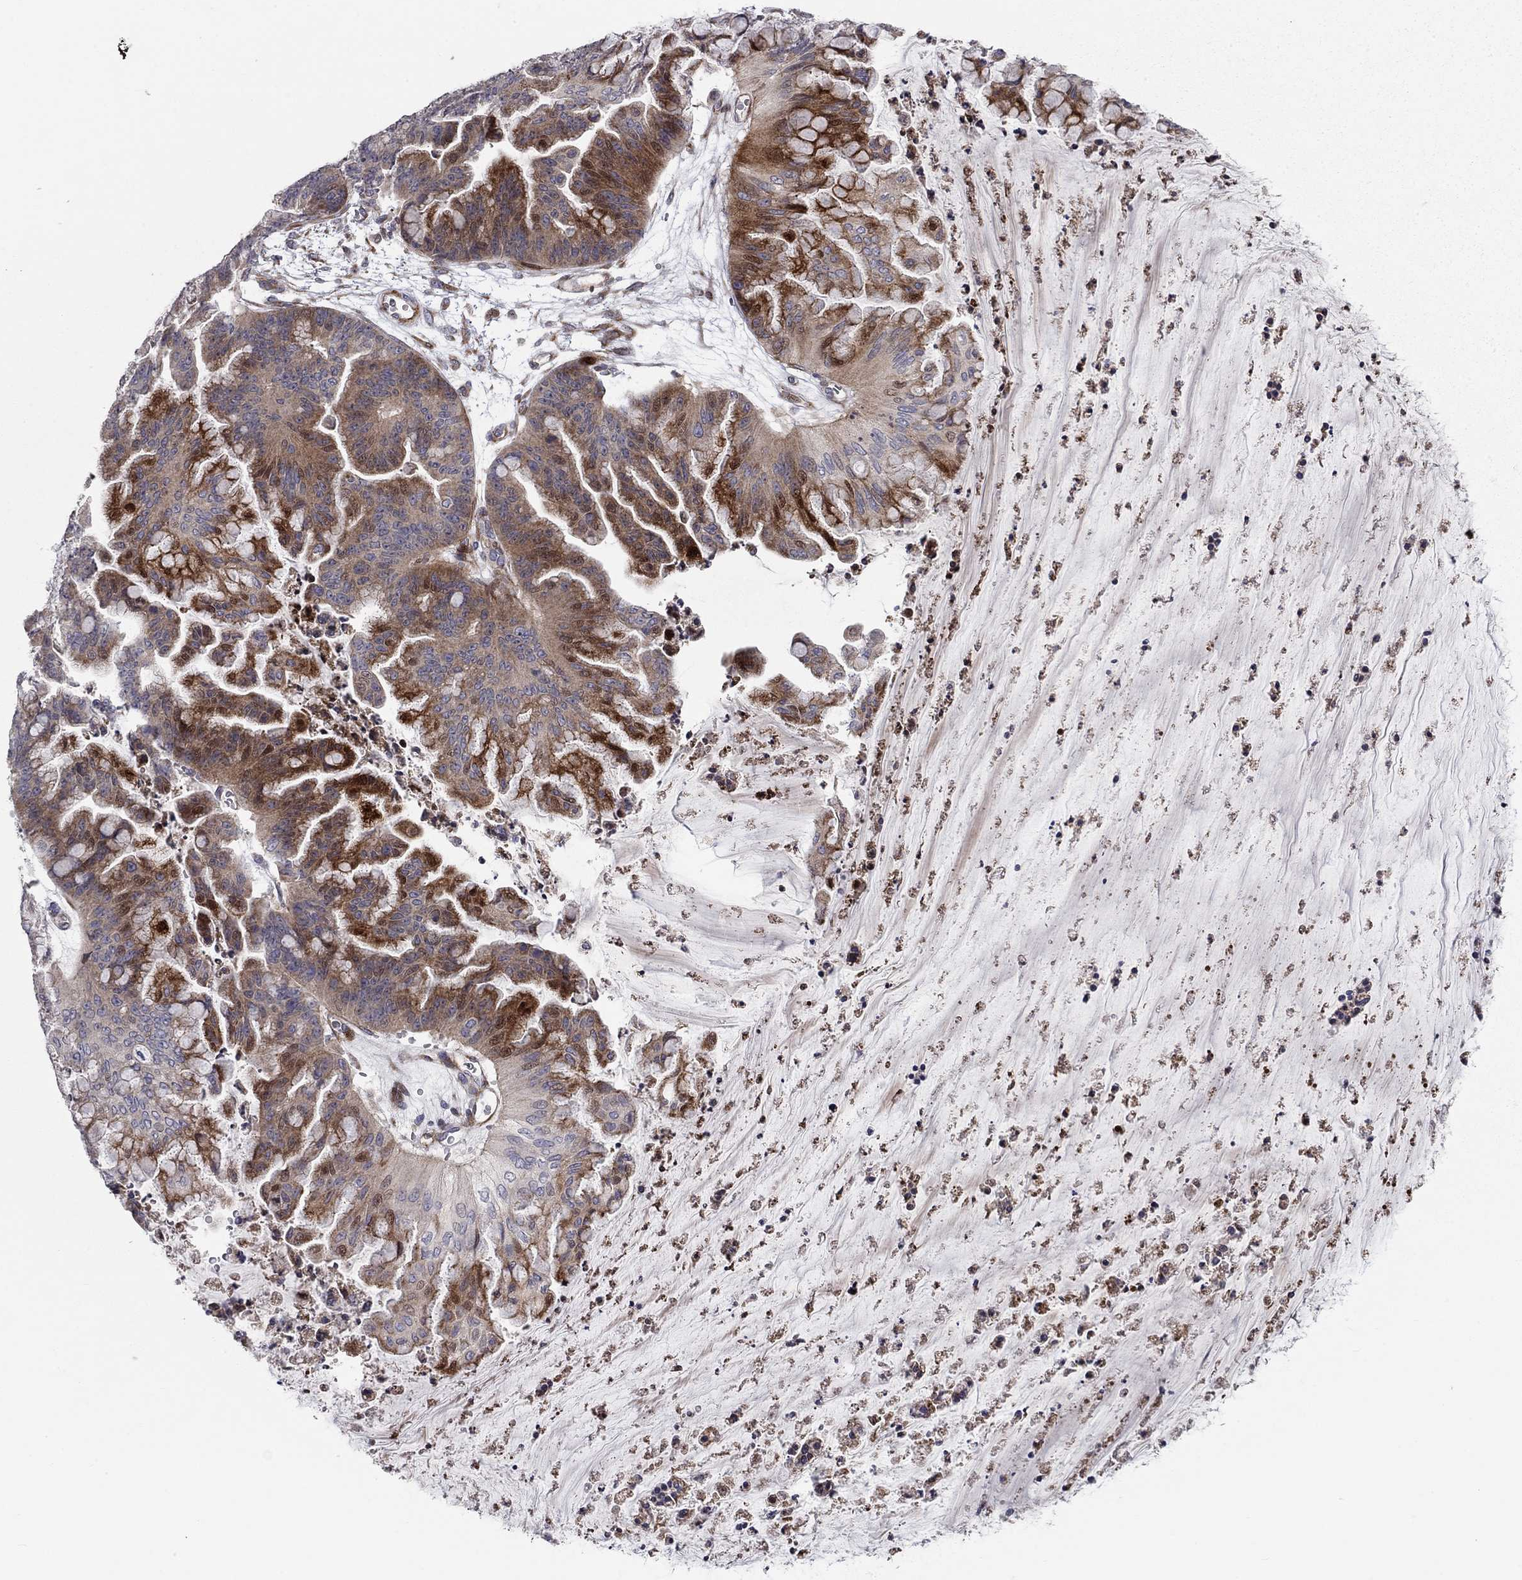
{"staining": {"intensity": "strong", "quantity": "<25%", "location": "cytoplasmic/membranous"}, "tissue": "ovarian cancer", "cell_type": "Tumor cells", "image_type": "cancer", "snomed": [{"axis": "morphology", "description": "Cystadenocarcinoma, mucinous, NOS"}, {"axis": "topography", "description": "Ovary"}], "caption": "High-power microscopy captured an immunohistochemistry micrograph of ovarian mucinous cystadenocarcinoma, revealing strong cytoplasmic/membranous expression in about <25% of tumor cells. (DAB (3,3'-diaminobenzidine) IHC, brown staining for protein, blue staining for nuclei).", "gene": "MIOS", "patient": {"sex": "female", "age": 67}}